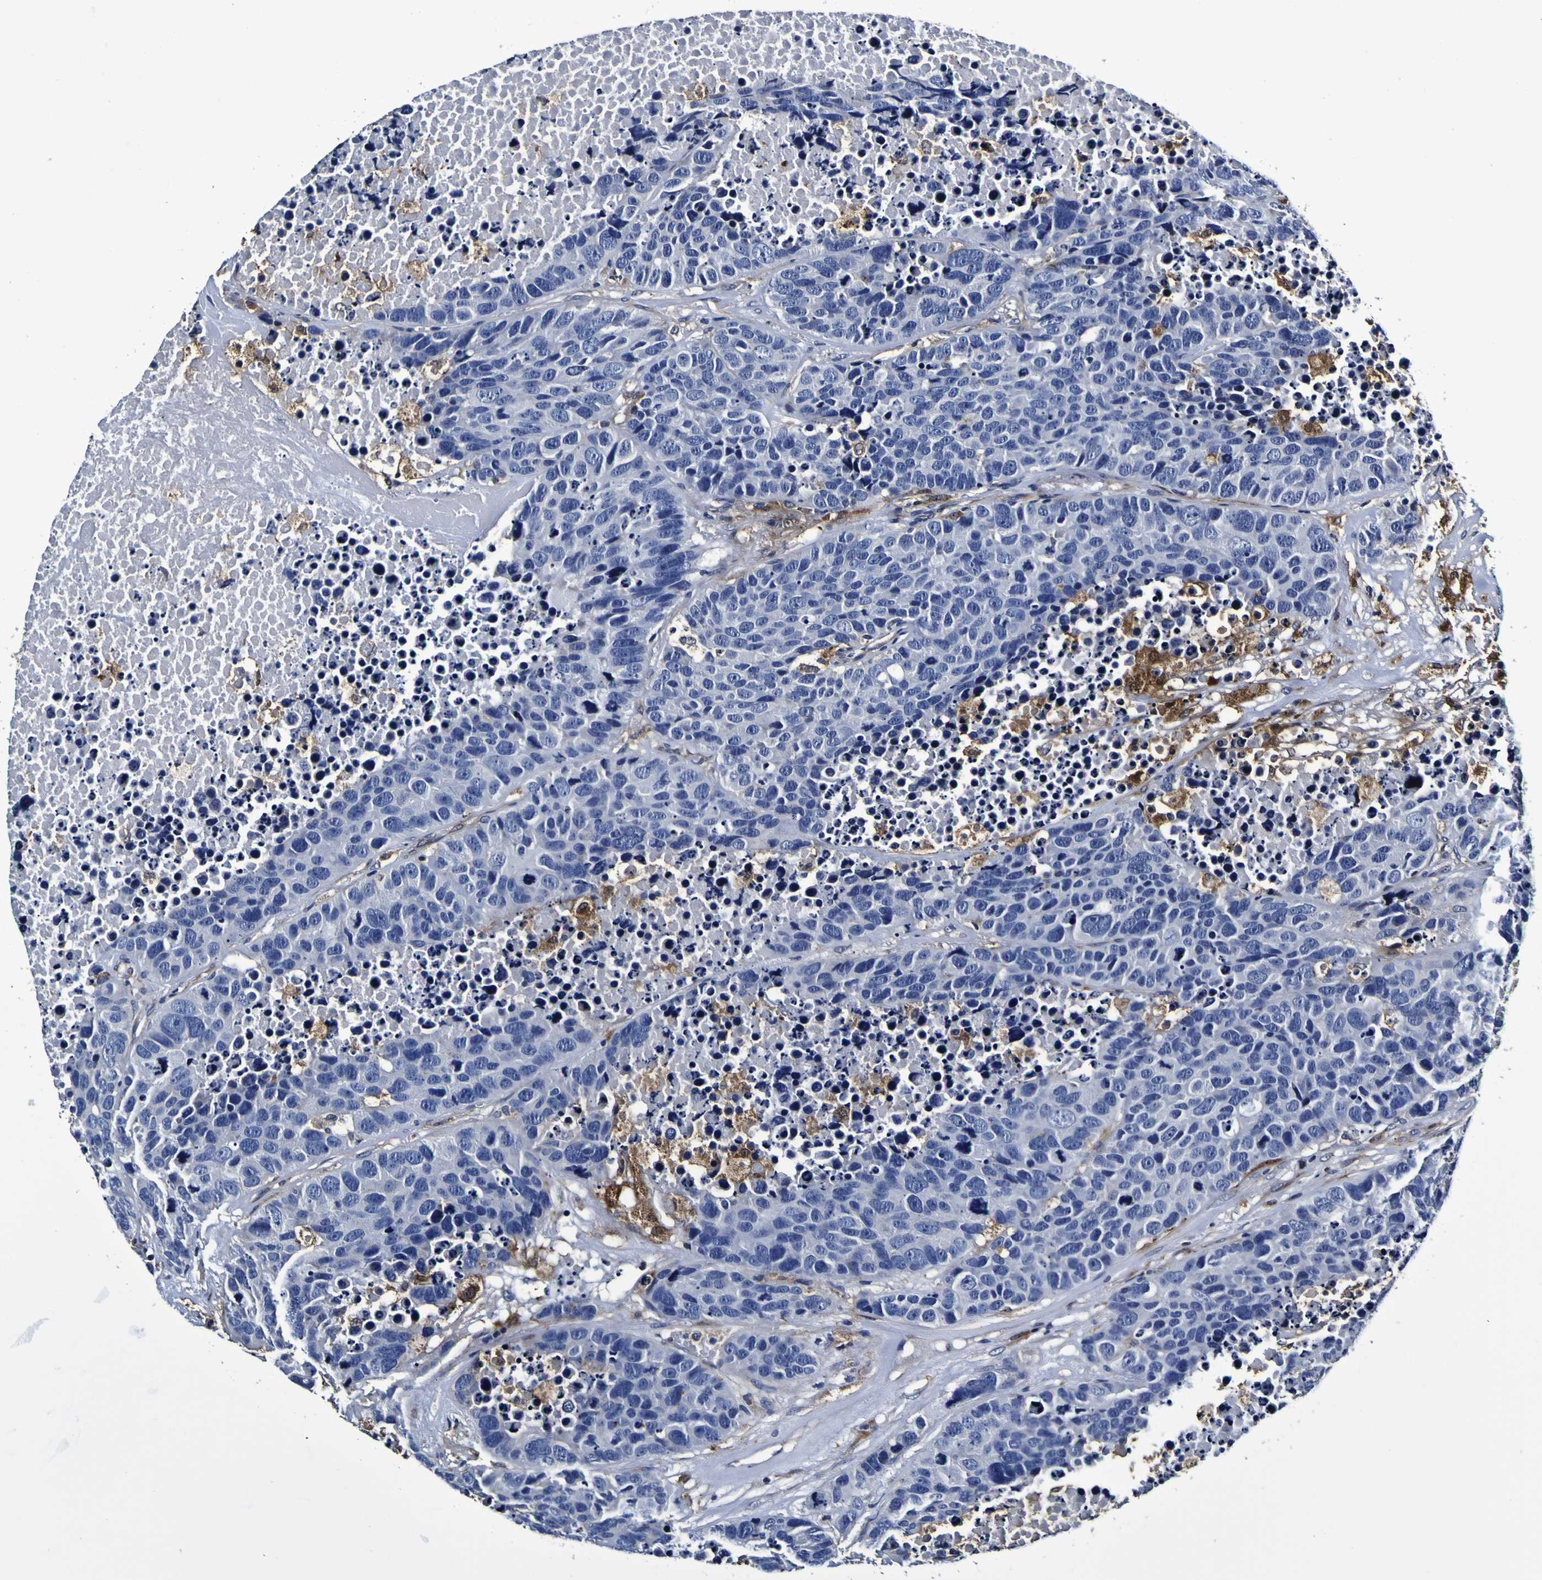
{"staining": {"intensity": "negative", "quantity": "none", "location": "none"}, "tissue": "carcinoid", "cell_type": "Tumor cells", "image_type": "cancer", "snomed": [{"axis": "morphology", "description": "Carcinoid, malignant, NOS"}, {"axis": "topography", "description": "Lung"}], "caption": "High power microscopy micrograph of an immunohistochemistry photomicrograph of carcinoid, revealing no significant staining in tumor cells.", "gene": "GPX1", "patient": {"sex": "male", "age": 60}}